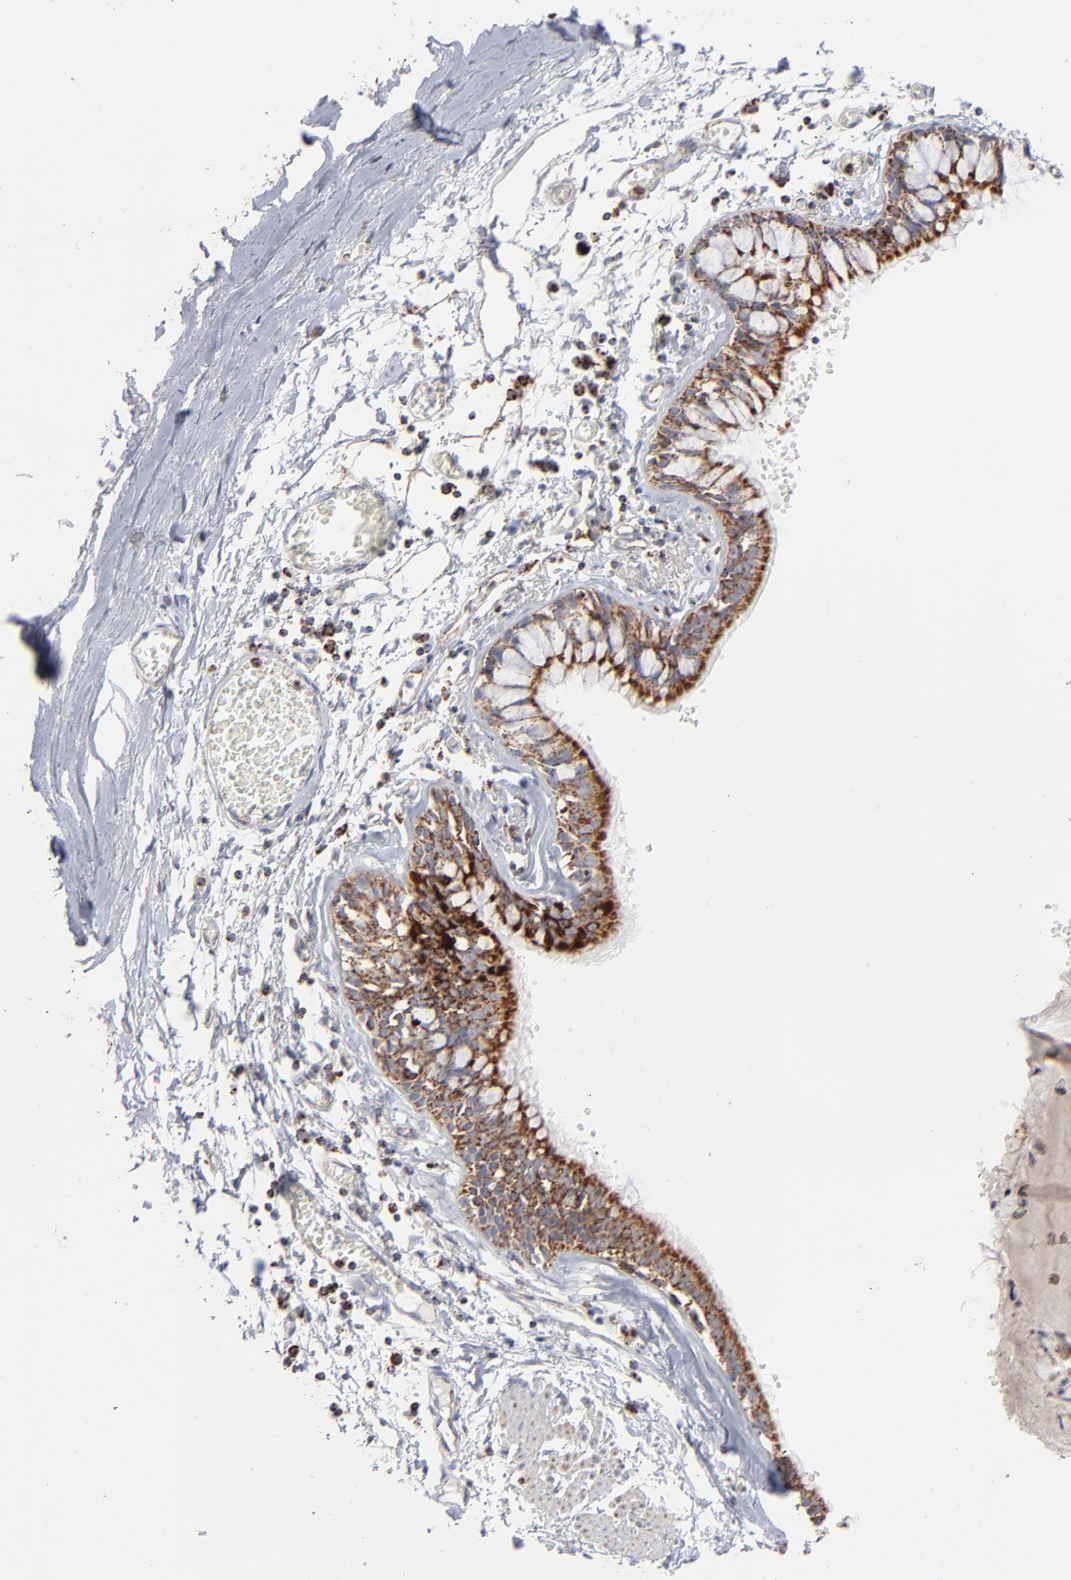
{"staining": {"intensity": "strong", "quantity": ">75%", "location": "cytoplasmic/membranous"}, "tissue": "bronchus", "cell_type": "Respiratory epithelial cells", "image_type": "normal", "snomed": [{"axis": "morphology", "description": "Normal tissue, NOS"}, {"axis": "topography", "description": "Bronchus"}, {"axis": "topography", "description": "Lung"}], "caption": "Unremarkable bronchus shows strong cytoplasmic/membranous positivity in approximately >75% of respiratory epithelial cells, visualized by immunohistochemistry. (Stains: DAB in brown, nuclei in blue, Microscopy: brightfield microscopy at high magnification).", "gene": "ASB3", "patient": {"sex": "female", "age": 56}}